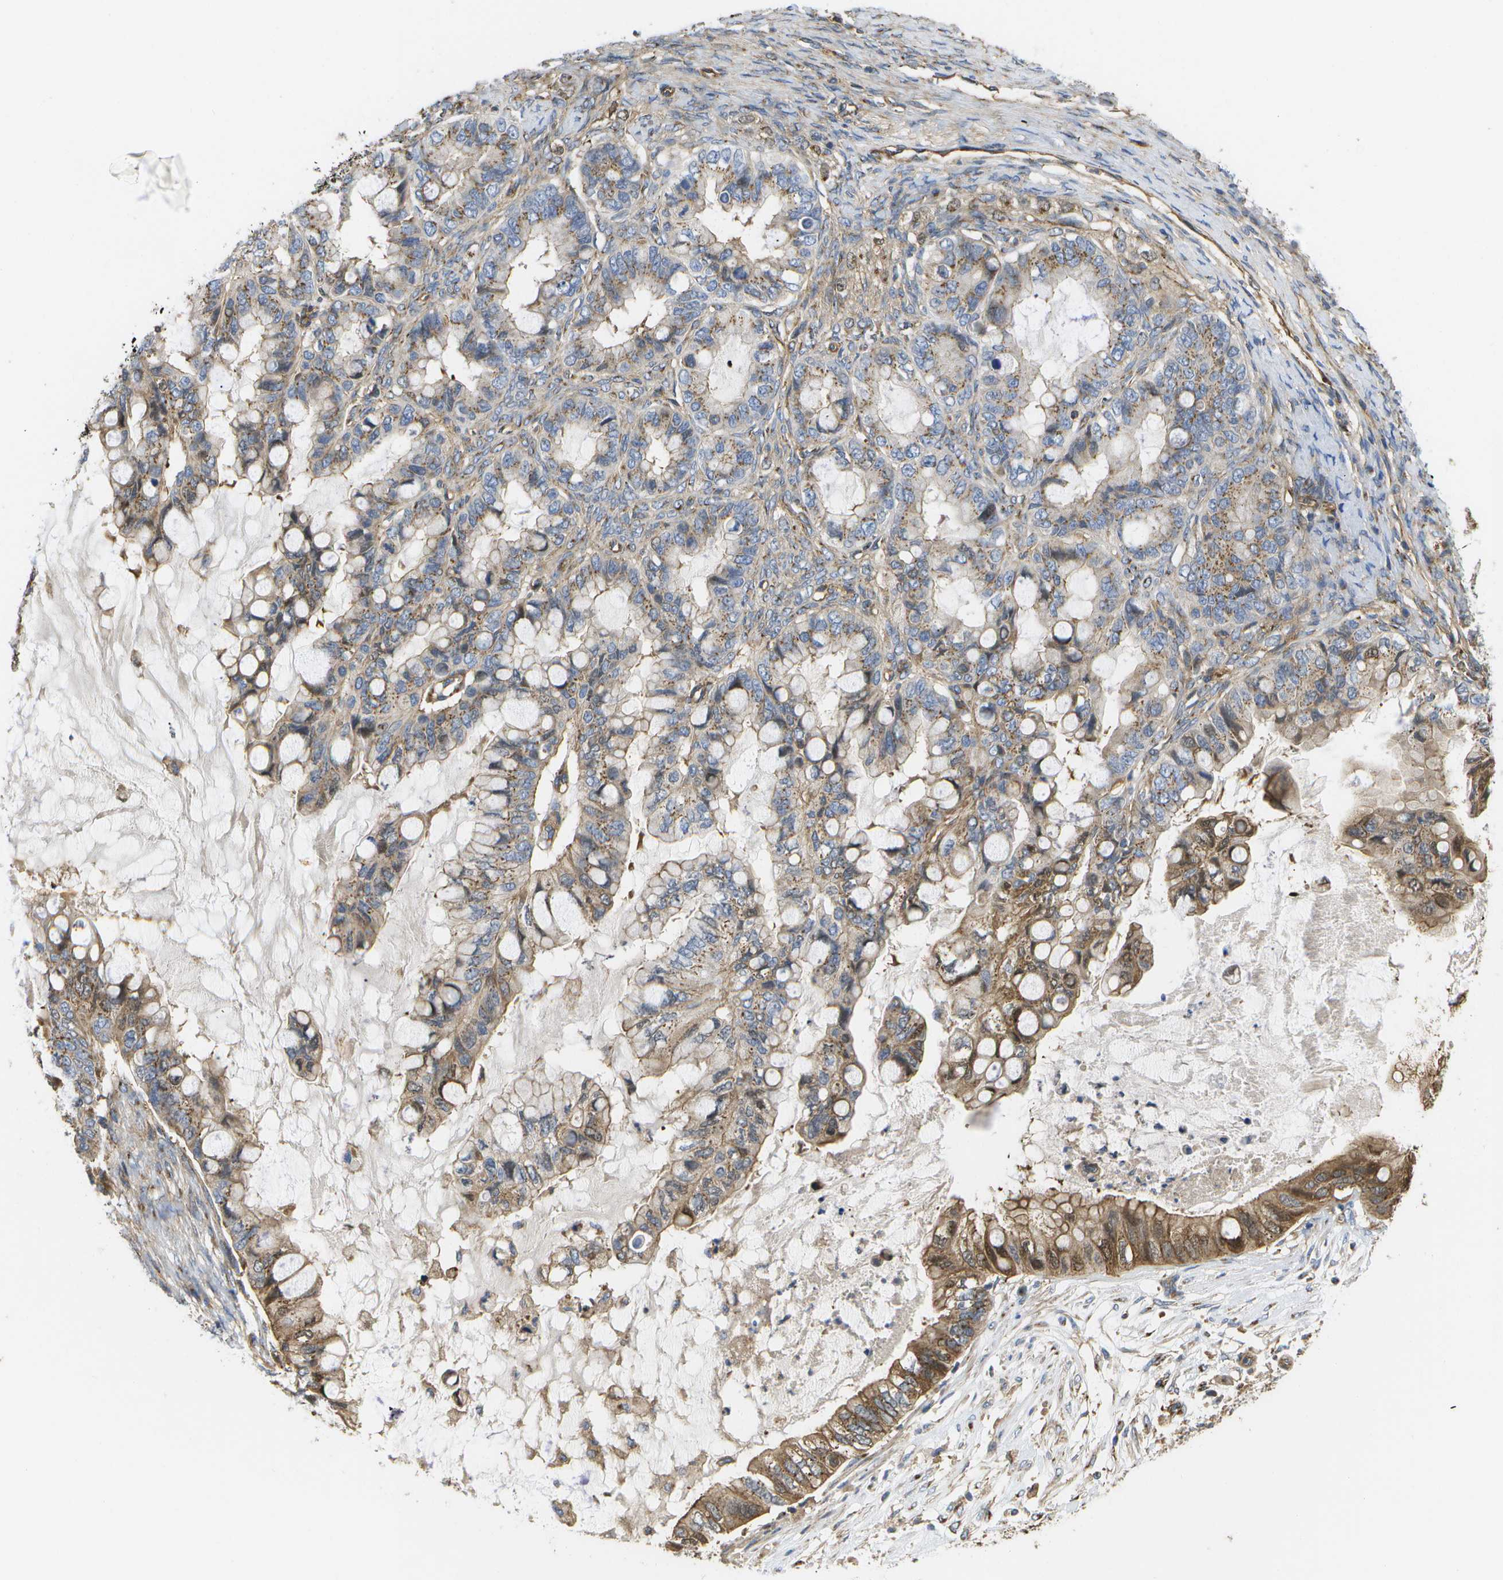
{"staining": {"intensity": "moderate", "quantity": "25%-75%", "location": "cytoplasmic/membranous"}, "tissue": "ovarian cancer", "cell_type": "Tumor cells", "image_type": "cancer", "snomed": [{"axis": "morphology", "description": "Cystadenocarcinoma, mucinous, NOS"}, {"axis": "topography", "description": "Ovary"}], "caption": "A micrograph of mucinous cystadenocarcinoma (ovarian) stained for a protein shows moderate cytoplasmic/membranous brown staining in tumor cells.", "gene": "BST2", "patient": {"sex": "female", "age": 80}}